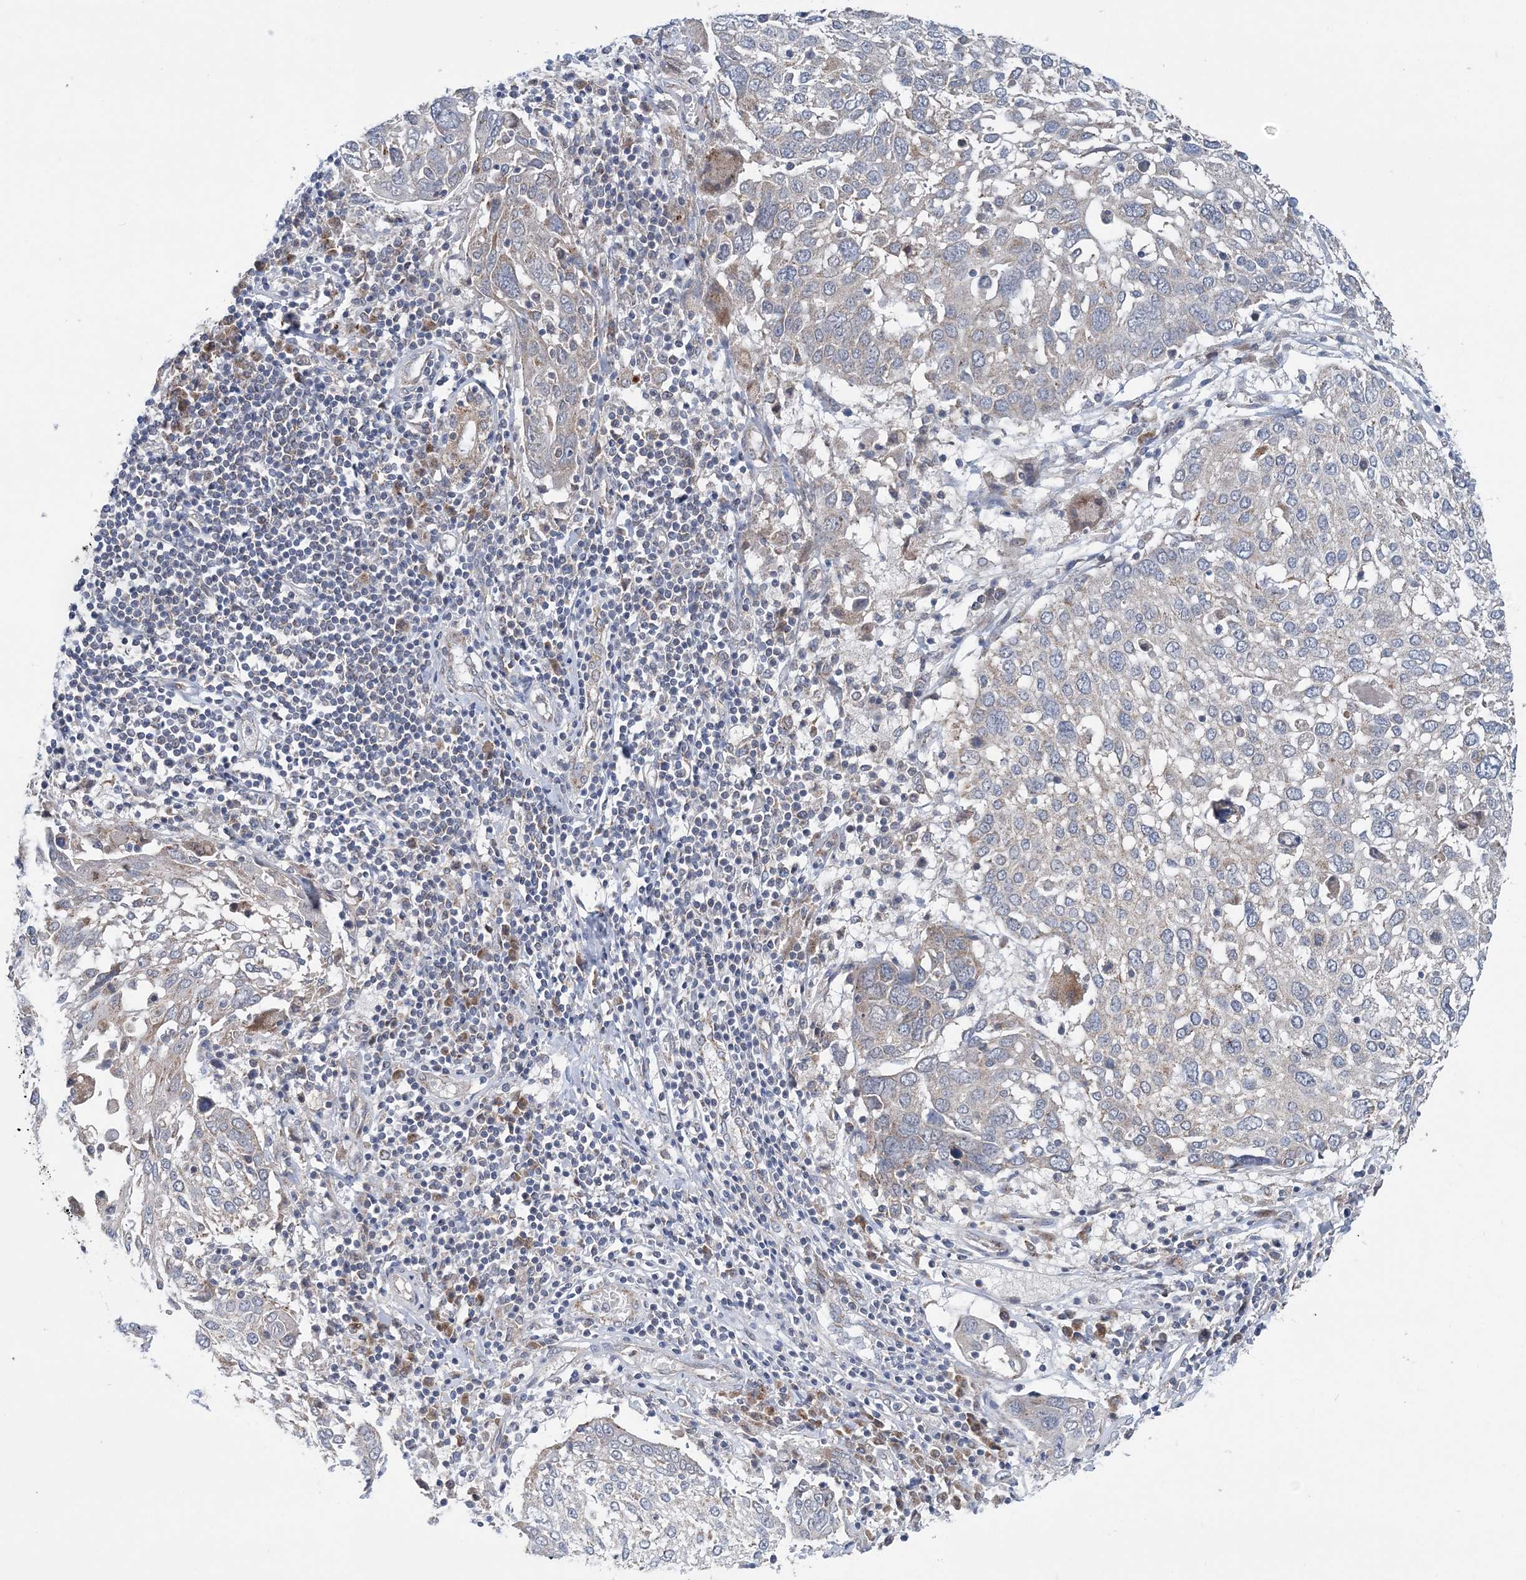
{"staining": {"intensity": "negative", "quantity": "none", "location": "none"}, "tissue": "lung cancer", "cell_type": "Tumor cells", "image_type": "cancer", "snomed": [{"axis": "morphology", "description": "Squamous cell carcinoma, NOS"}, {"axis": "topography", "description": "Lung"}], "caption": "Photomicrograph shows no significant protein positivity in tumor cells of lung cancer. (DAB (3,3'-diaminobenzidine) IHC visualized using brightfield microscopy, high magnification).", "gene": "COPE", "patient": {"sex": "male", "age": 65}}